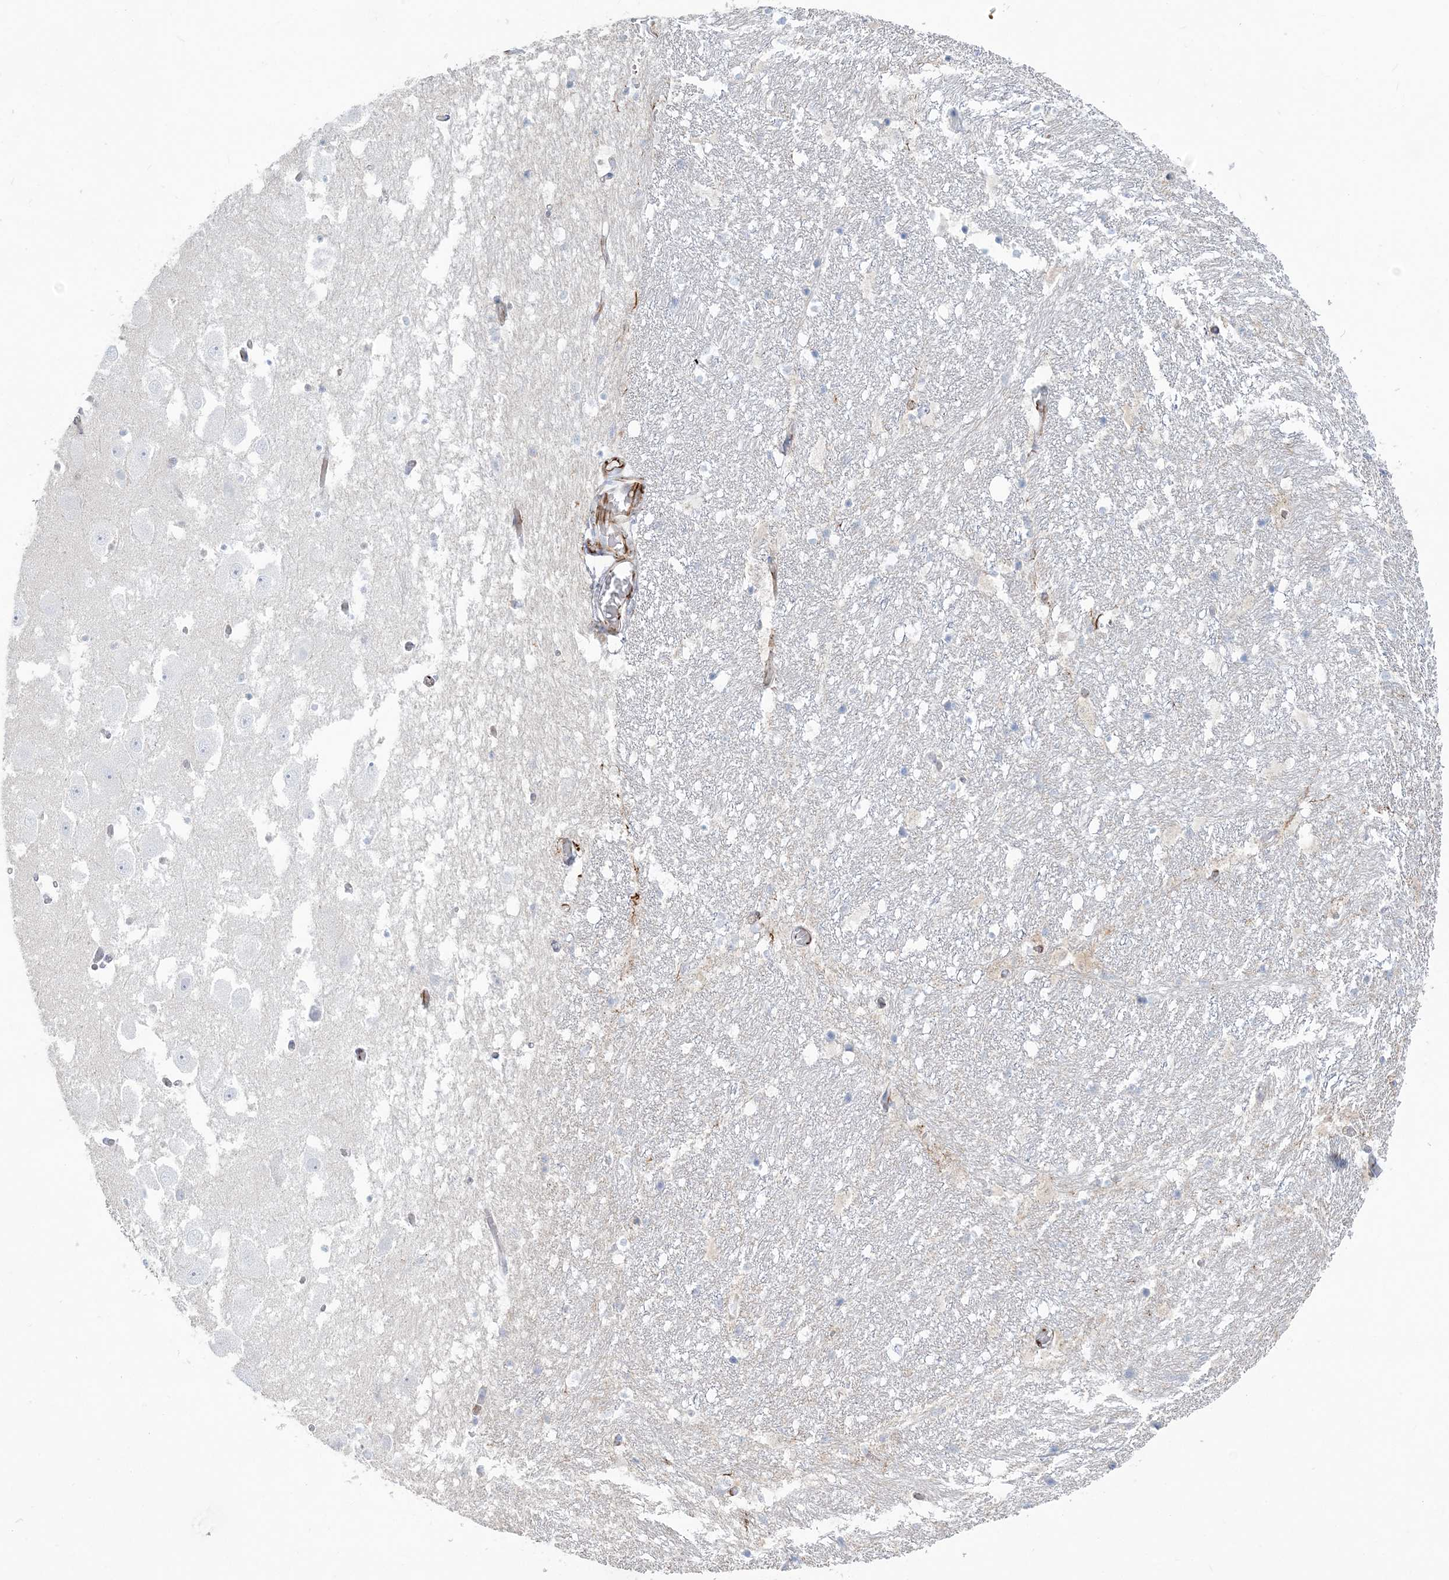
{"staining": {"intensity": "negative", "quantity": "none", "location": "none"}, "tissue": "hippocampus", "cell_type": "Glial cells", "image_type": "normal", "snomed": [{"axis": "morphology", "description": "Normal tissue, NOS"}, {"axis": "topography", "description": "Hippocampus"}], "caption": "Immunohistochemistry micrograph of unremarkable hippocampus stained for a protein (brown), which shows no expression in glial cells.", "gene": "PPIL6", "patient": {"sex": "female", "age": 52}}